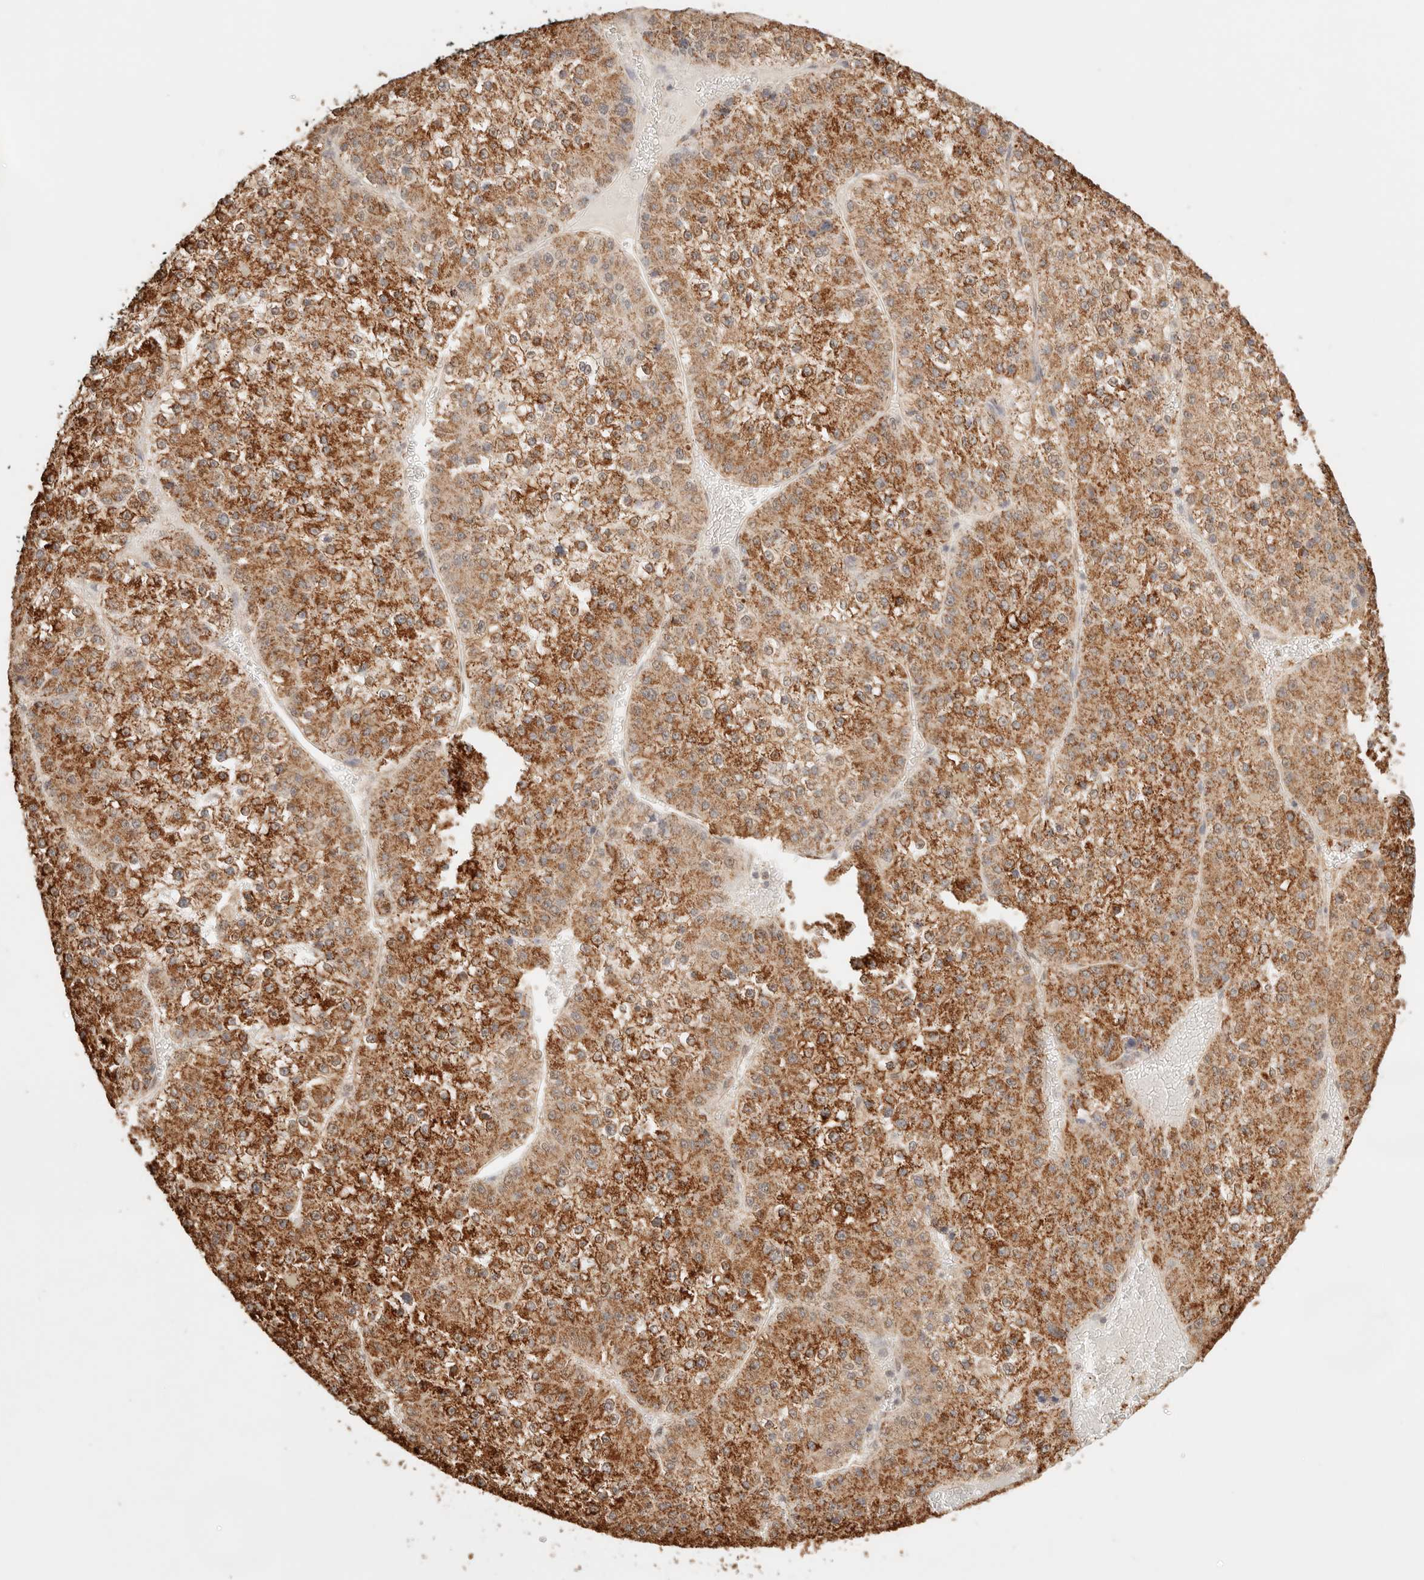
{"staining": {"intensity": "strong", "quantity": ">75%", "location": "cytoplasmic/membranous"}, "tissue": "liver cancer", "cell_type": "Tumor cells", "image_type": "cancer", "snomed": [{"axis": "morphology", "description": "Carcinoma, Hepatocellular, NOS"}, {"axis": "topography", "description": "Liver"}], "caption": "Hepatocellular carcinoma (liver) stained for a protein (brown) exhibits strong cytoplasmic/membranous positive expression in about >75% of tumor cells.", "gene": "IL1R2", "patient": {"sex": "female", "age": 73}}